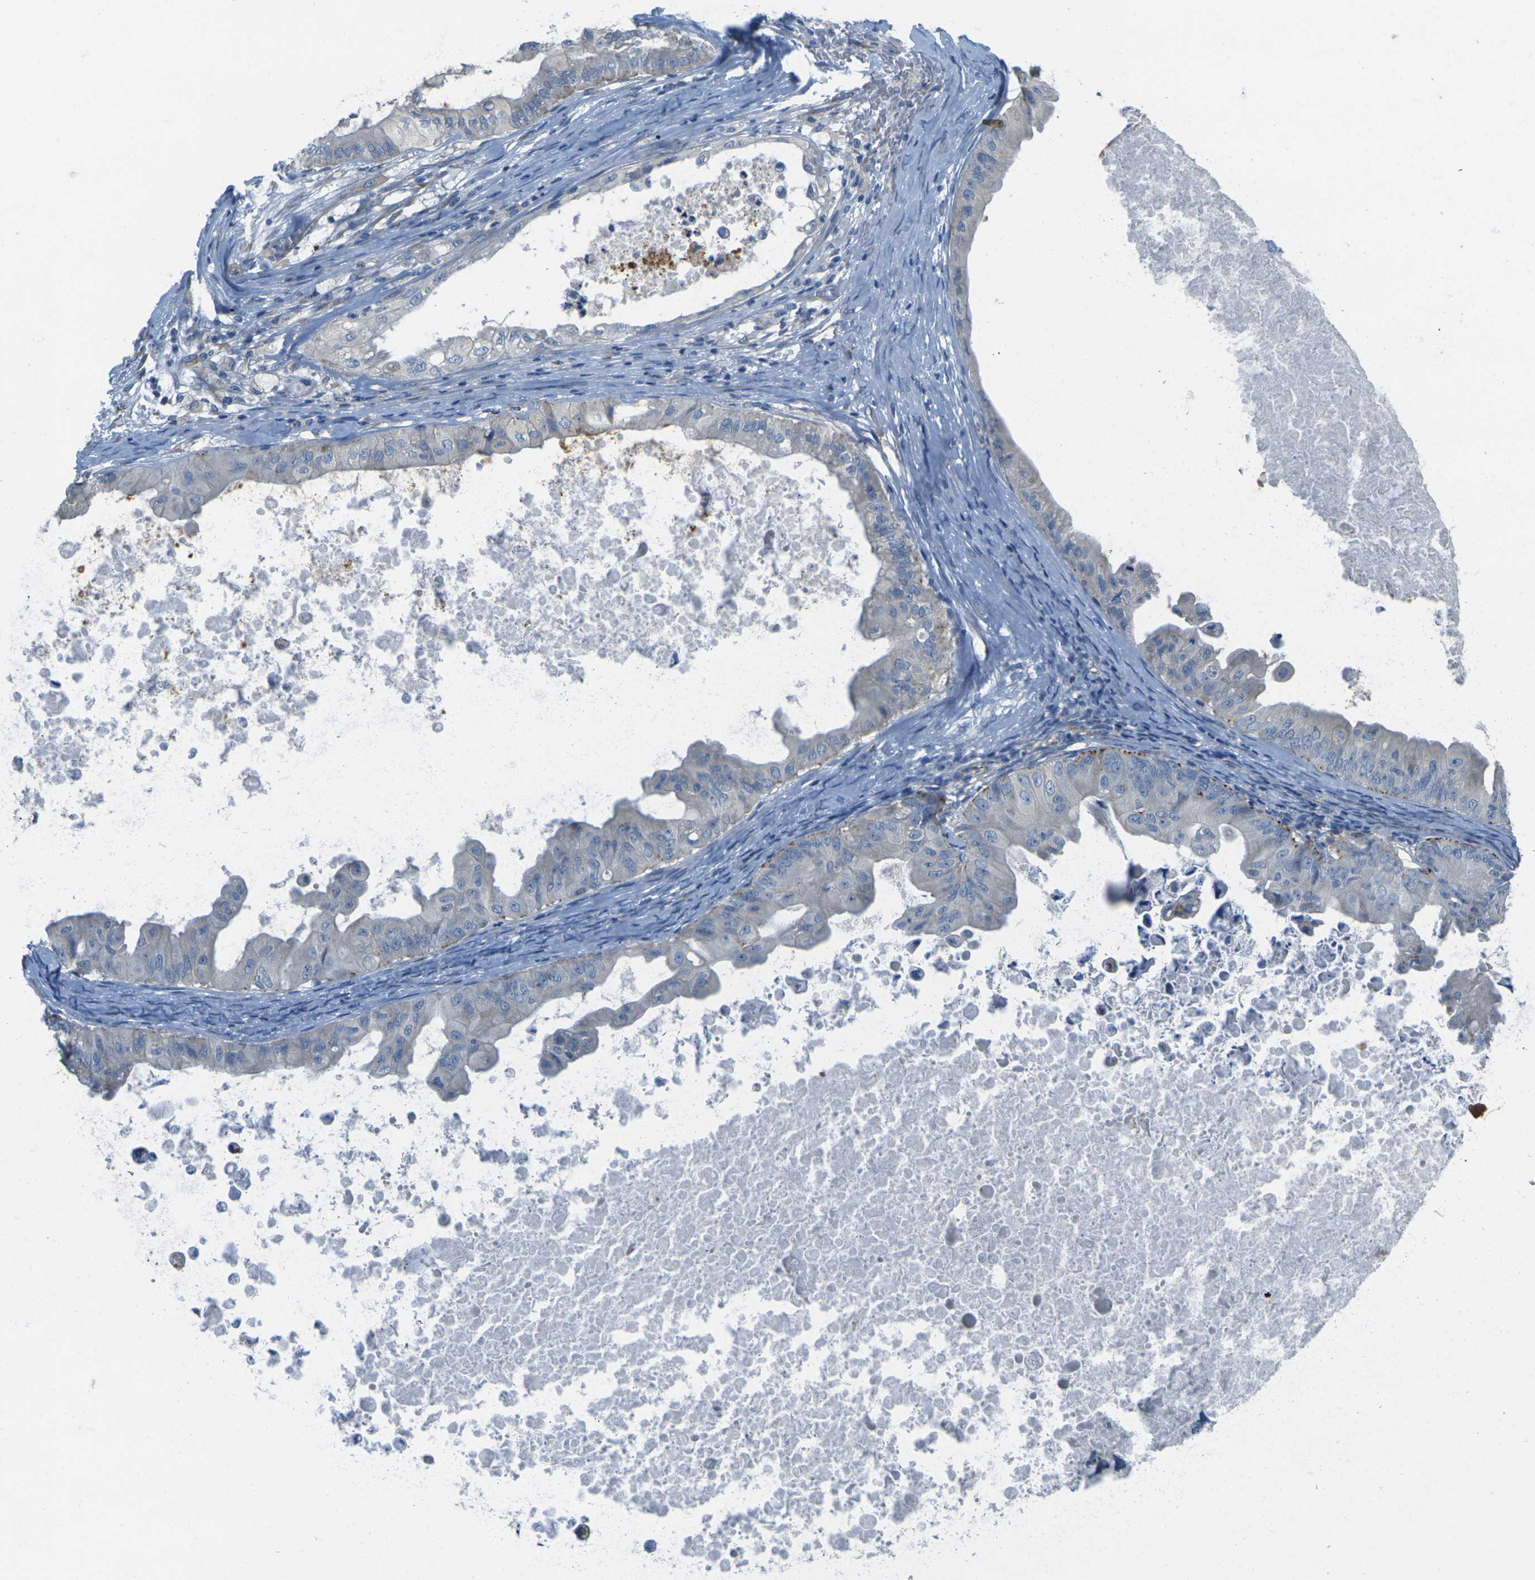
{"staining": {"intensity": "moderate", "quantity": "<25%", "location": "cytoplasmic/membranous"}, "tissue": "ovarian cancer", "cell_type": "Tumor cells", "image_type": "cancer", "snomed": [{"axis": "morphology", "description": "Cystadenocarcinoma, mucinous, NOS"}, {"axis": "topography", "description": "Ovary"}], "caption": "A brown stain shows moderate cytoplasmic/membranous staining of a protein in ovarian mucinous cystadenocarcinoma tumor cells.", "gene": "CYP2C8", "patient": {"sex": "female", "age": 37}}